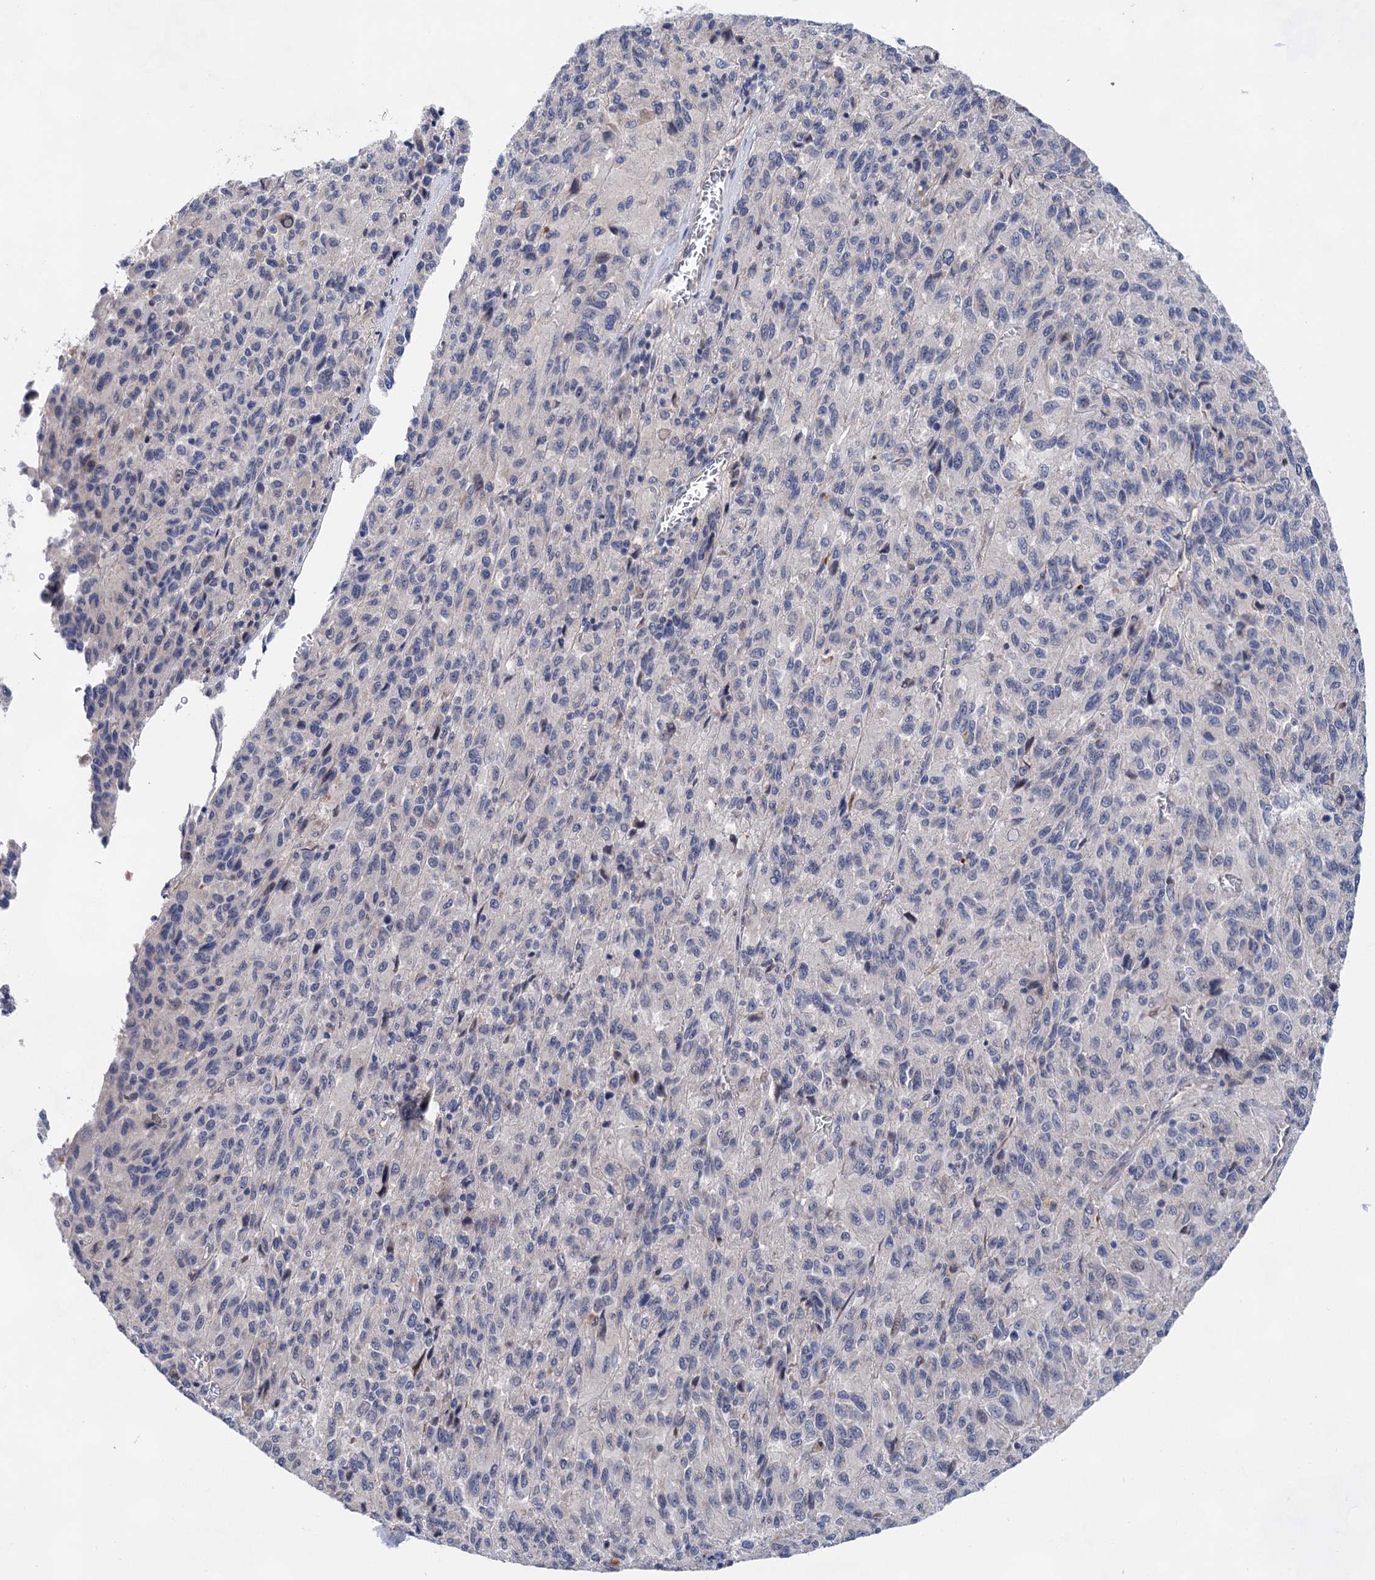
{"staining": {"intensity": "negative", "quantity": "none", "location": "none"}, "tissue": "melanoma", "cell_type": "Tumor cells", "image_type": "cancer", "snomed": [{"axis": "morphology", "description": "Malignant melanoma, Metastatic site"}, {"axis": "topography", "description": "Lung"}], "caption": "Tumor cells are negative for brown protein staining in melanoma. (Brightfield microscopy of DAB (3,3'-diaminobenzidine) immunohistochemistry at high magnification).", "gene": "MORN3", "patient": {"sex": "male", "age": 64}}